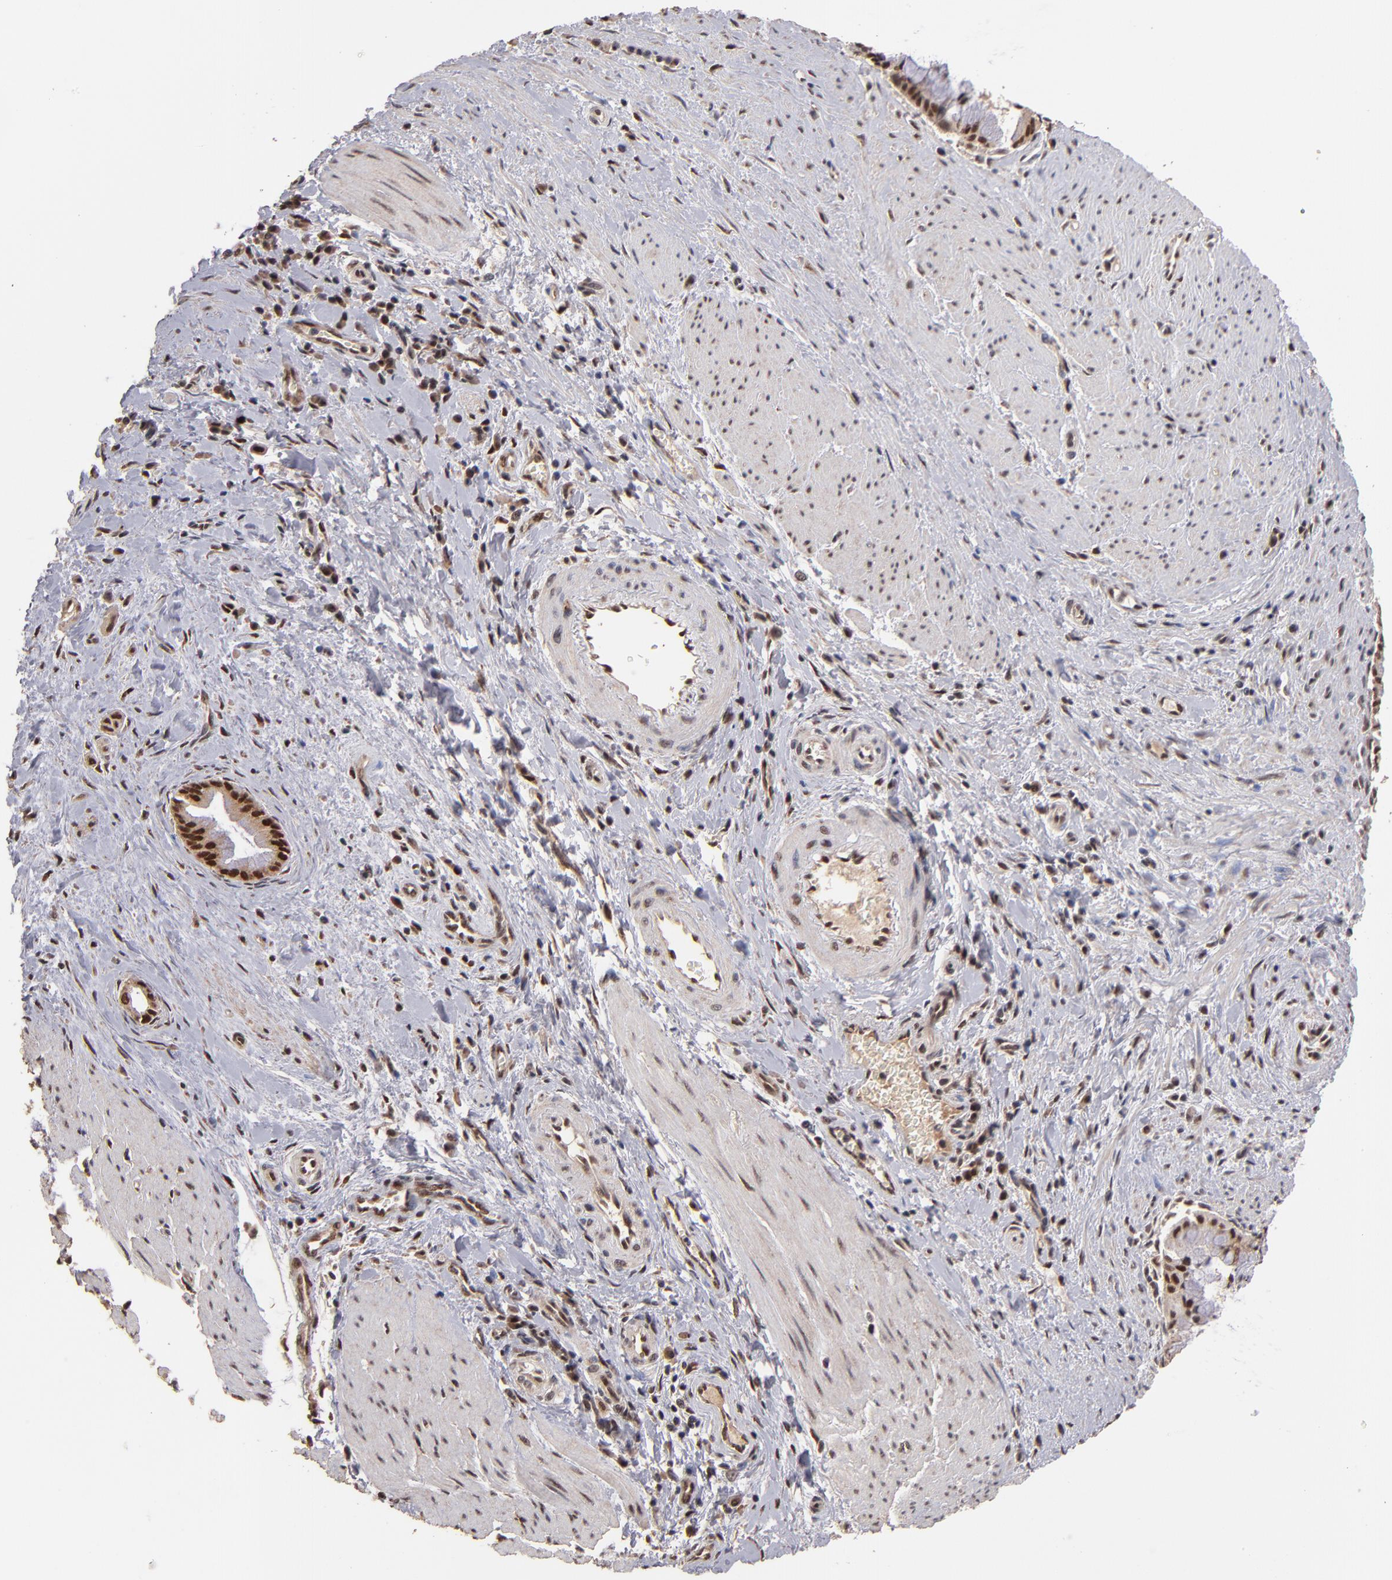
{"staining": {"intensity": "moderate", "quantity": ">75%", "location": "nuclear"}, "tissue": "pancreatic cancer", "cell_type": "Tumor cells", "image_type": "cancer", "snomed": [{"axis": "morphology", "description": "Adenocarcinoma, NOS"}, {"axis": "topography", "description": "Pancreas"}], "caption": "Pancreatic cancer stained with DAB immunohistochemistry (IHC) demonstrates medium levels of moderate nuclear positivity in about >75% of tumor cells. The staining was performed using DAB (3,3'-diaminobenzidine) to visualize the protein expression in brown, while the nuclei were stained in blue with hematoxylin (Magnification: 20x).", "gene": "EAPP", "patient": {"sex": "male", "age": 59}}